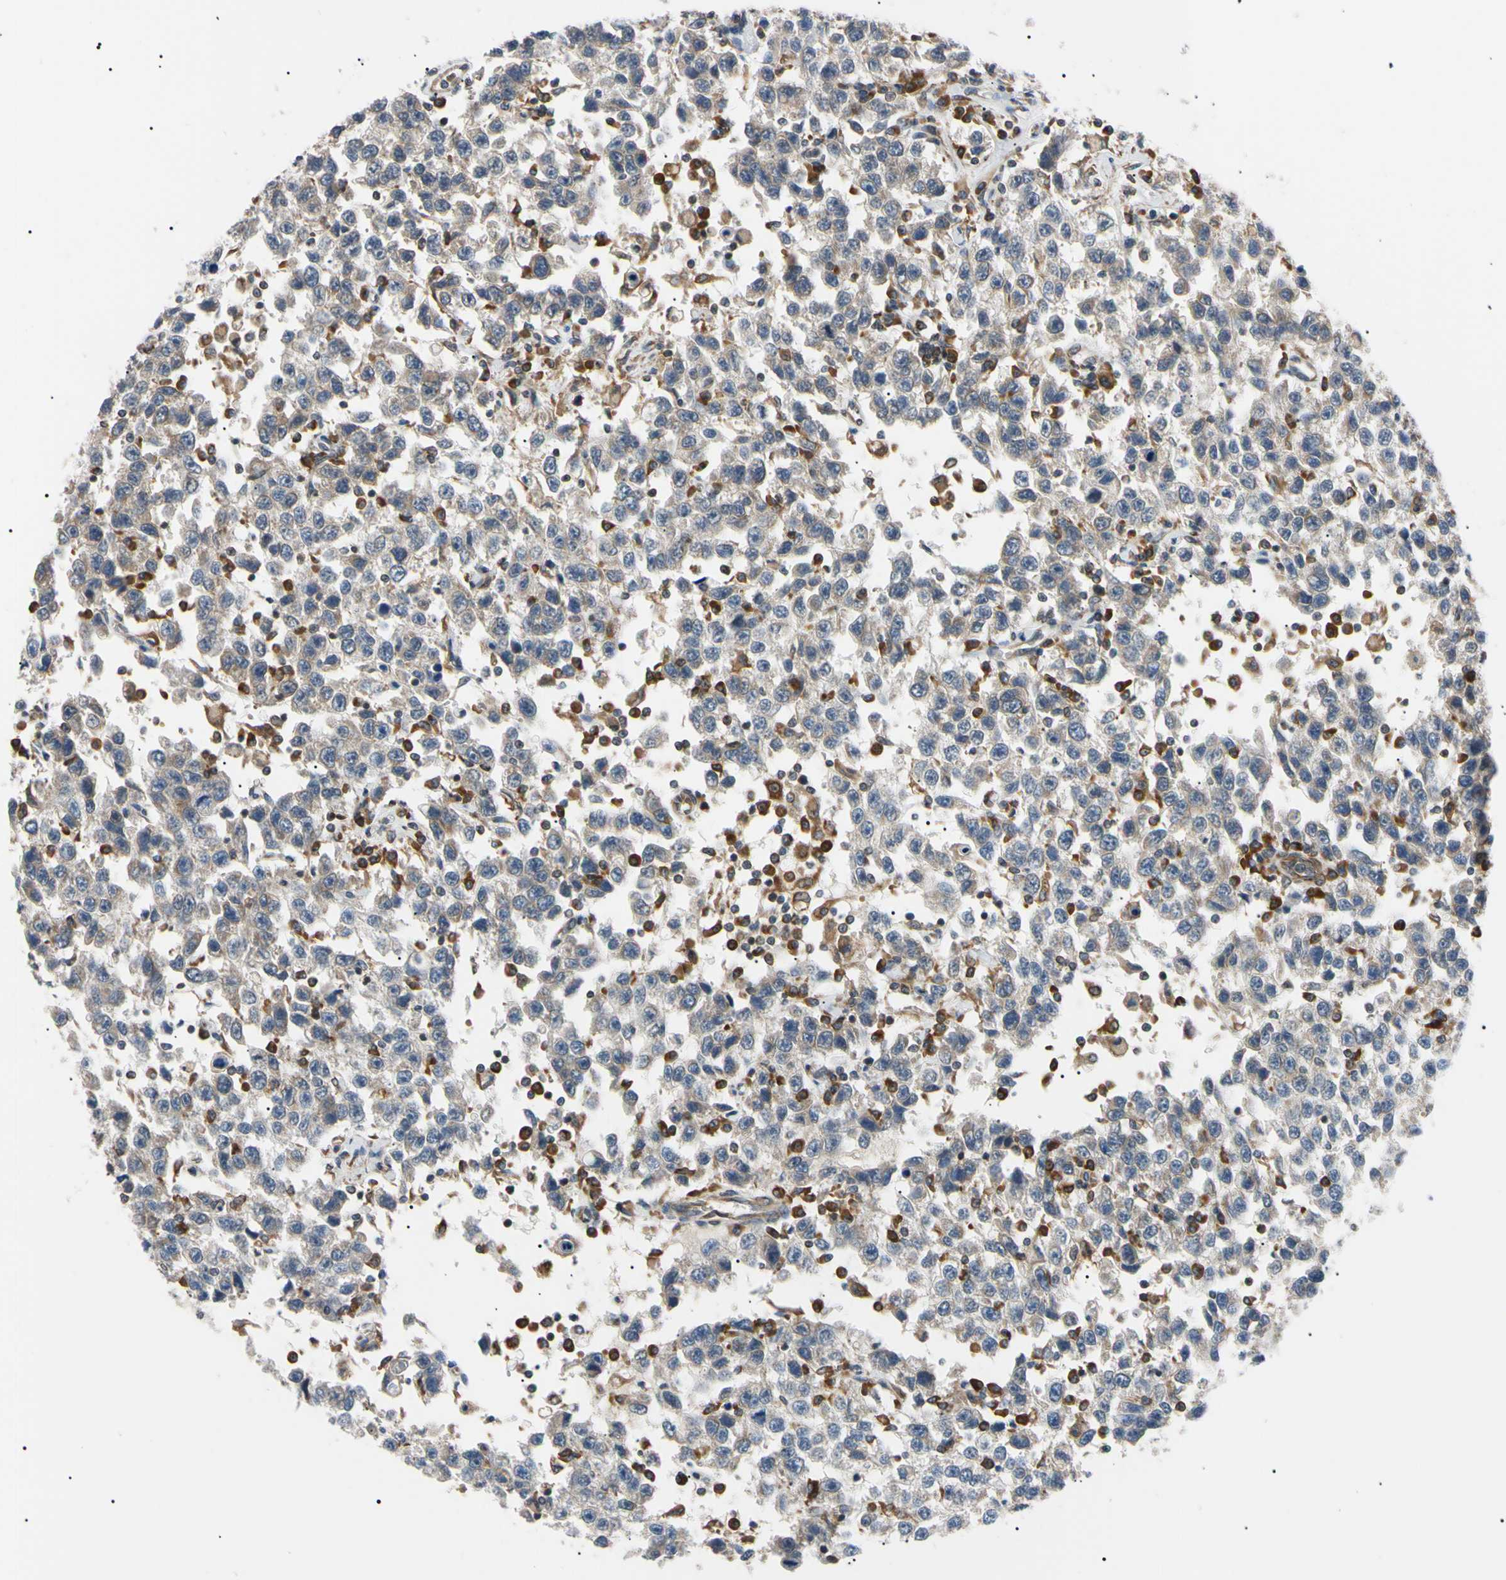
{"staining": {"intensity": "weak", "quantity": "<25%", "location": "cytoplasmic/membranous"}, "tissue": "testis cancer", "cell_type": "Tumor cells", "image_type": "cancer", "snomed": [{"axis": "morphology", "description": "Seminoma, NOS"}, {"axis": "topography", "description": "Testis"}], "caption": "A high-resolution image shows immunohistochemistry staining of testis cancer (seminoma), which displays no significant expression in tumor cells.", "gene": "VAPA", "patient": {"sex": "male", "age": 41}}